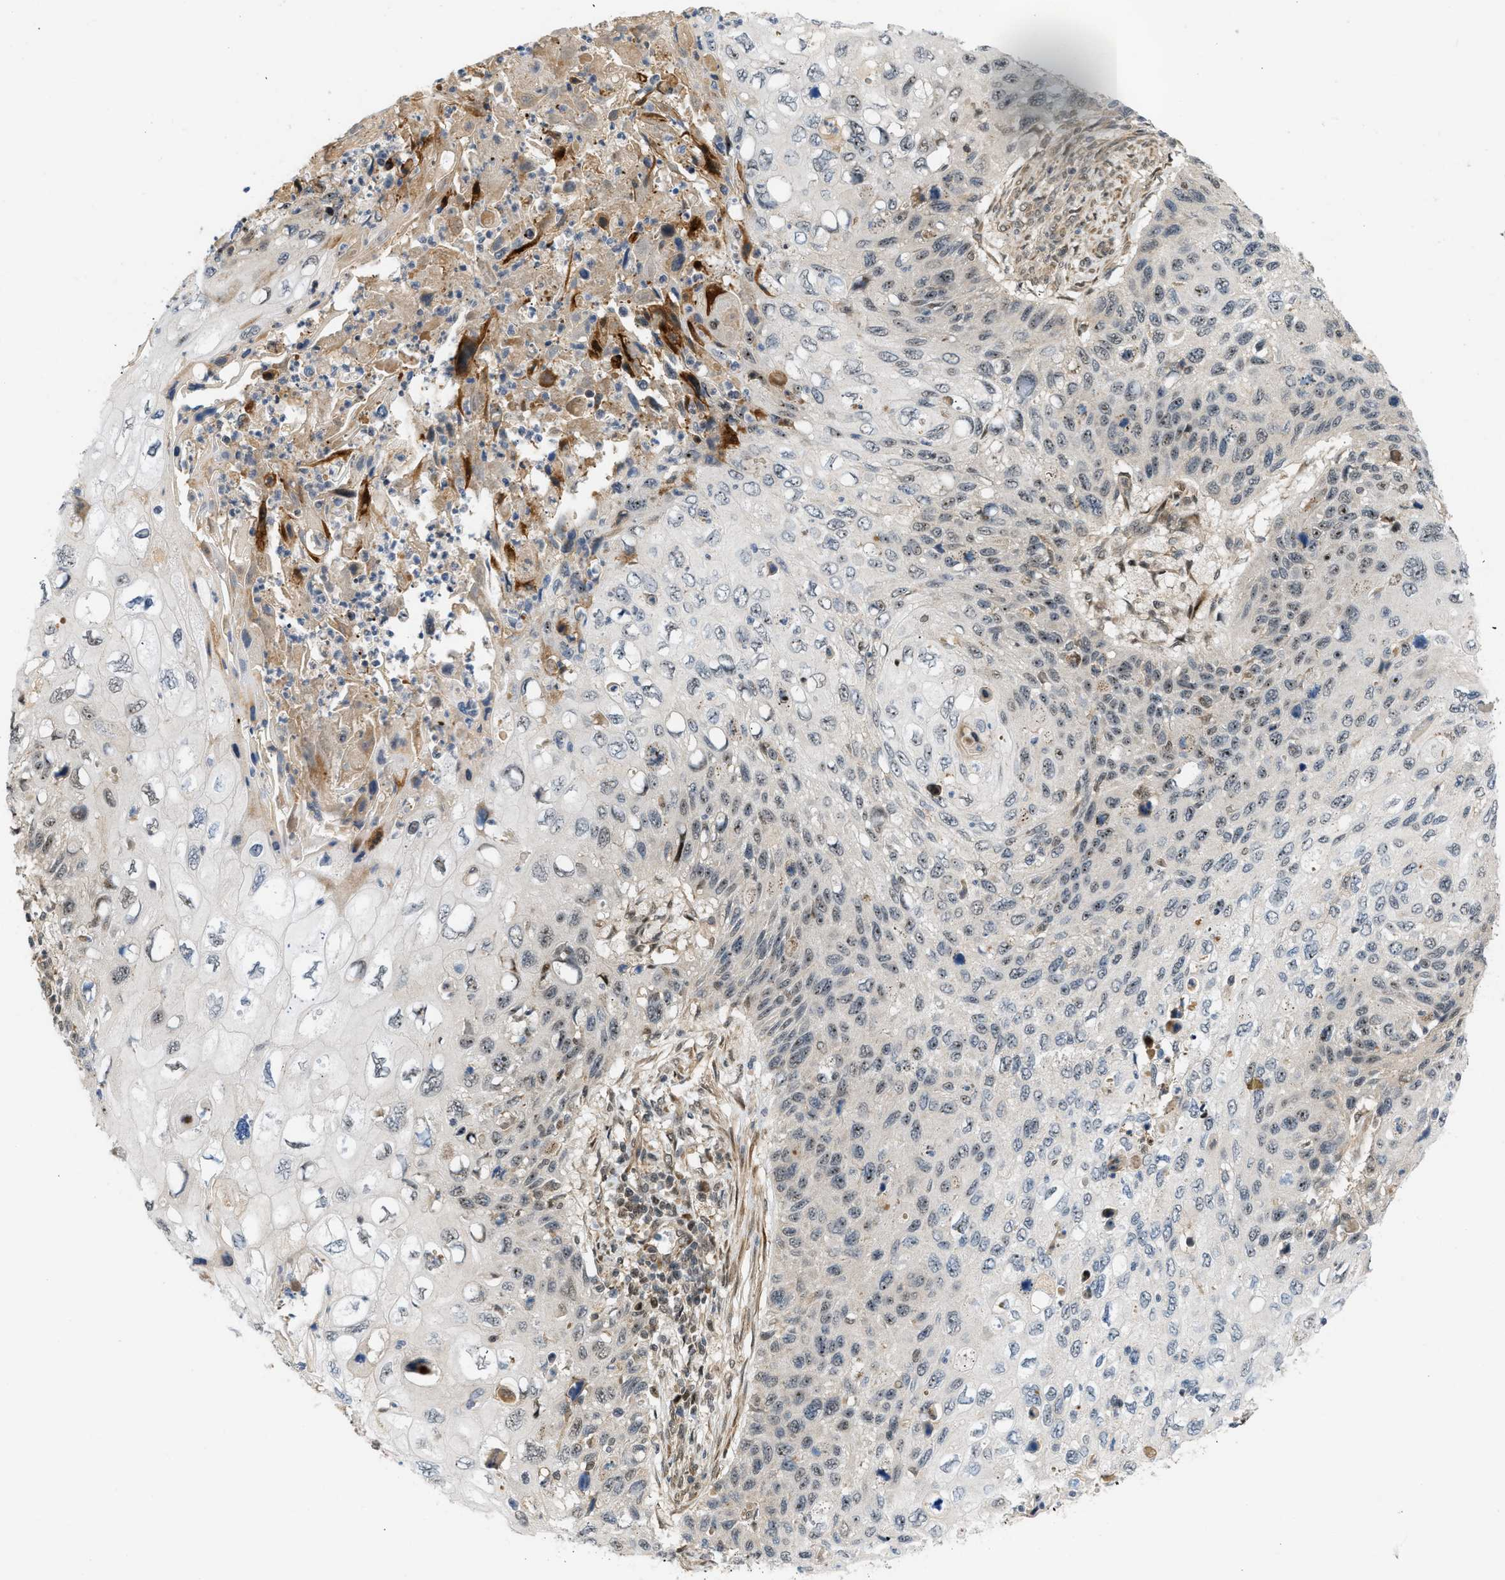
{"staining": {"intensity": "weak", "quantity": "25%-75%", "location": "nuclear"}, "tissue": "cervical cancer", "cell_type": "Tumor cells", "image_type": "cancer", "snomed": [{"axis": "morphology", "description": "Squamous cell carcinoma, NOS"}, {"axis": "topography", "description": "Cervix"}], "caption": "Cervical cancer (squamous cell carcinoma) was stained to show a protein in brown. There is low levels of weak nuclear expression in approximately 25%-75% of tumor cells. The protein of interest is stained brown, and the nuclei are stained in blue (DAB IHC with brightfield microscopy, high magnification).", "gene": "BAG1", "patient": {"sex": "female", "age": 70}}